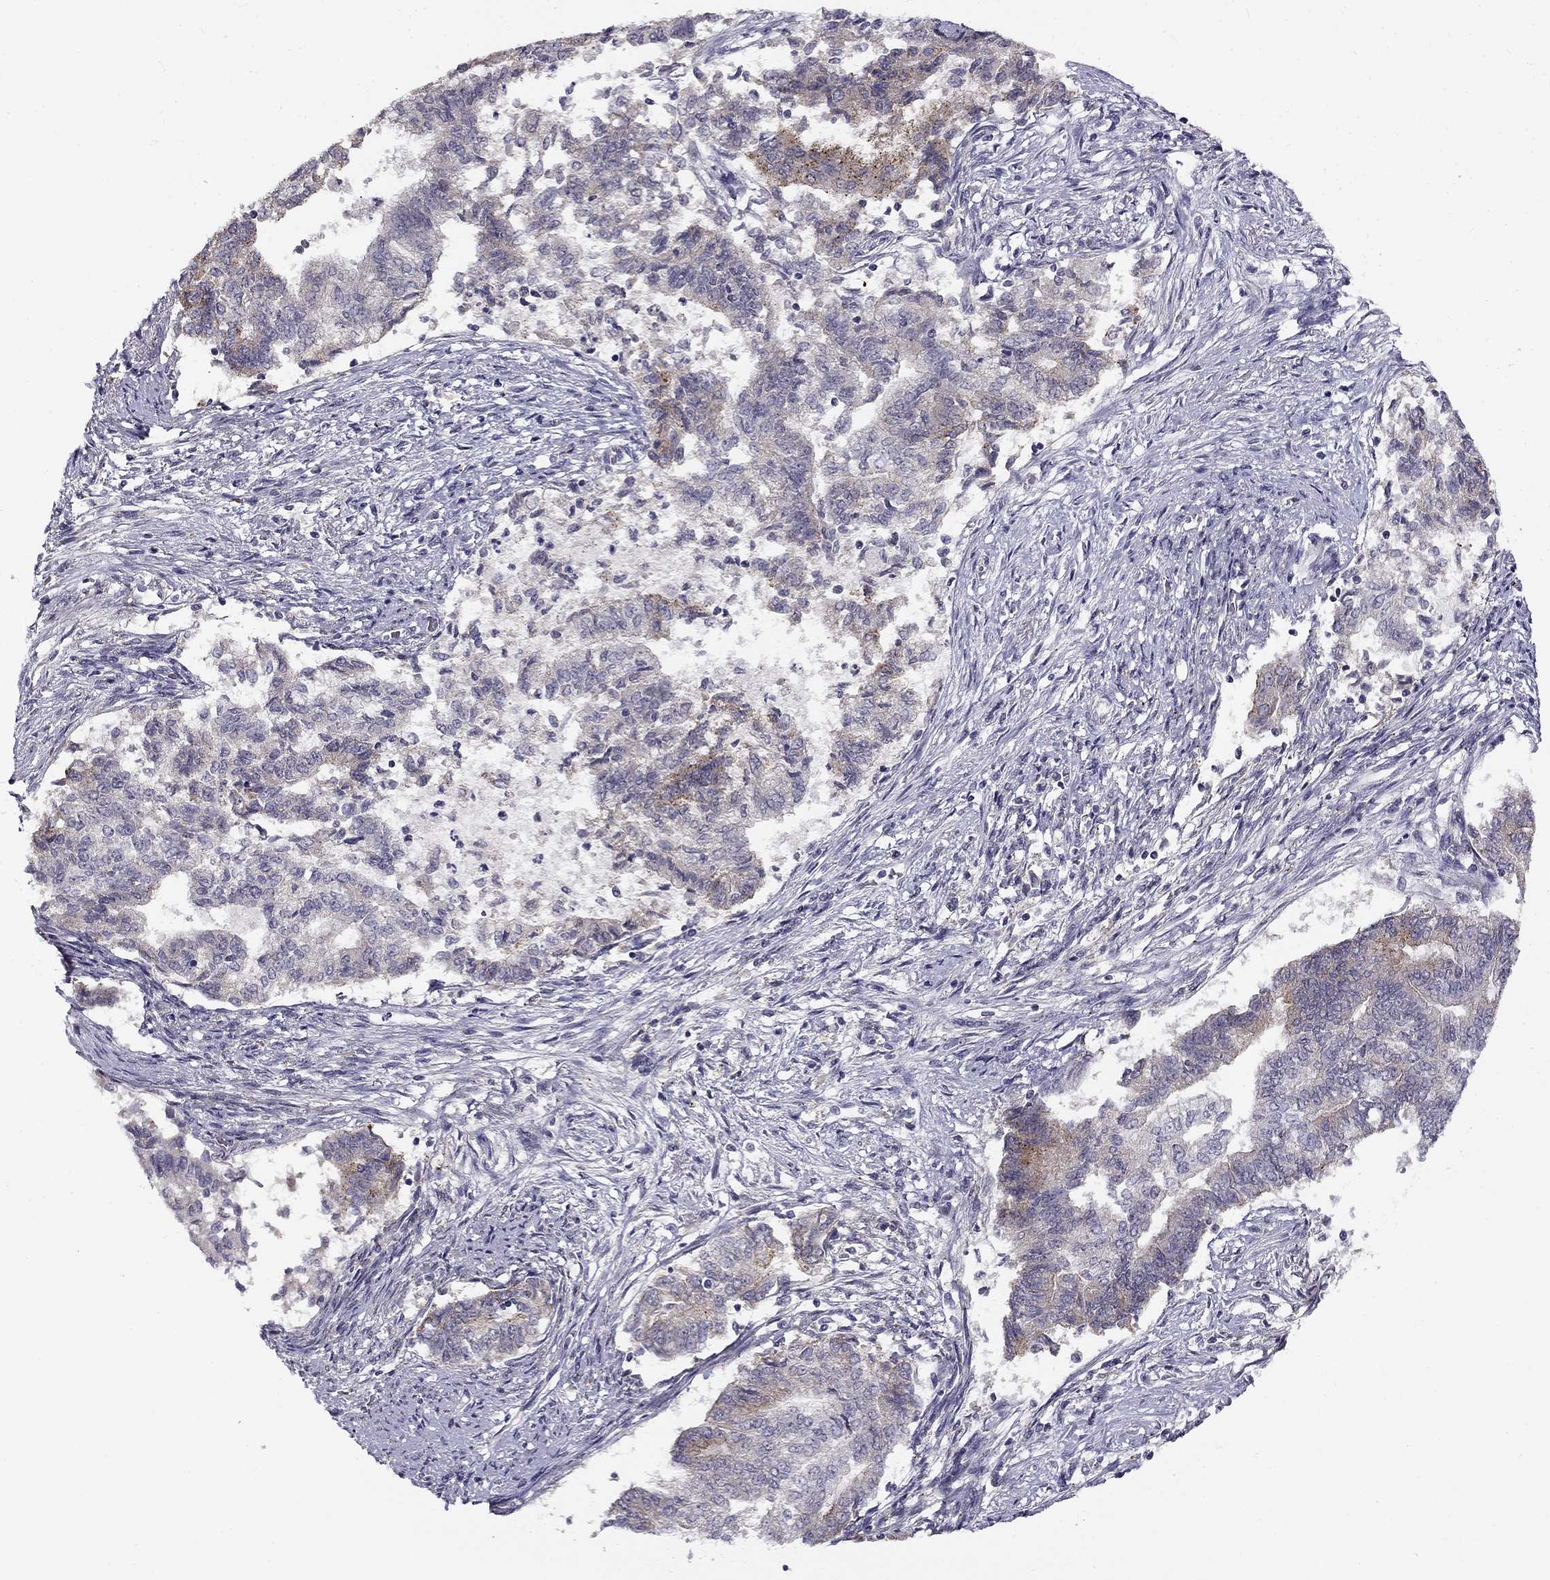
{"staining": {"intensity": "moderate", "quantity": "<25%", "location": "cytoplasmic/membranous"}, "tissue": "endometrial cancer", "cell_type": "Tumor cells", "image_type": "cancer", "snomed": [{"axis": "morphology", "description": "Adenocarcinoma, NOS"}, {"axis": "topography", "description": "Endometrium"}], "caption": "An IHC micrograph of neoplastic tissue is shown. Protein staining in brown labels moderate cytoplasmic/membranous positivity in adenocarcinoma (endometrial) within tumor cells.", "gene": "CNR1", "patient": {"sex": "female", "age": 65}}